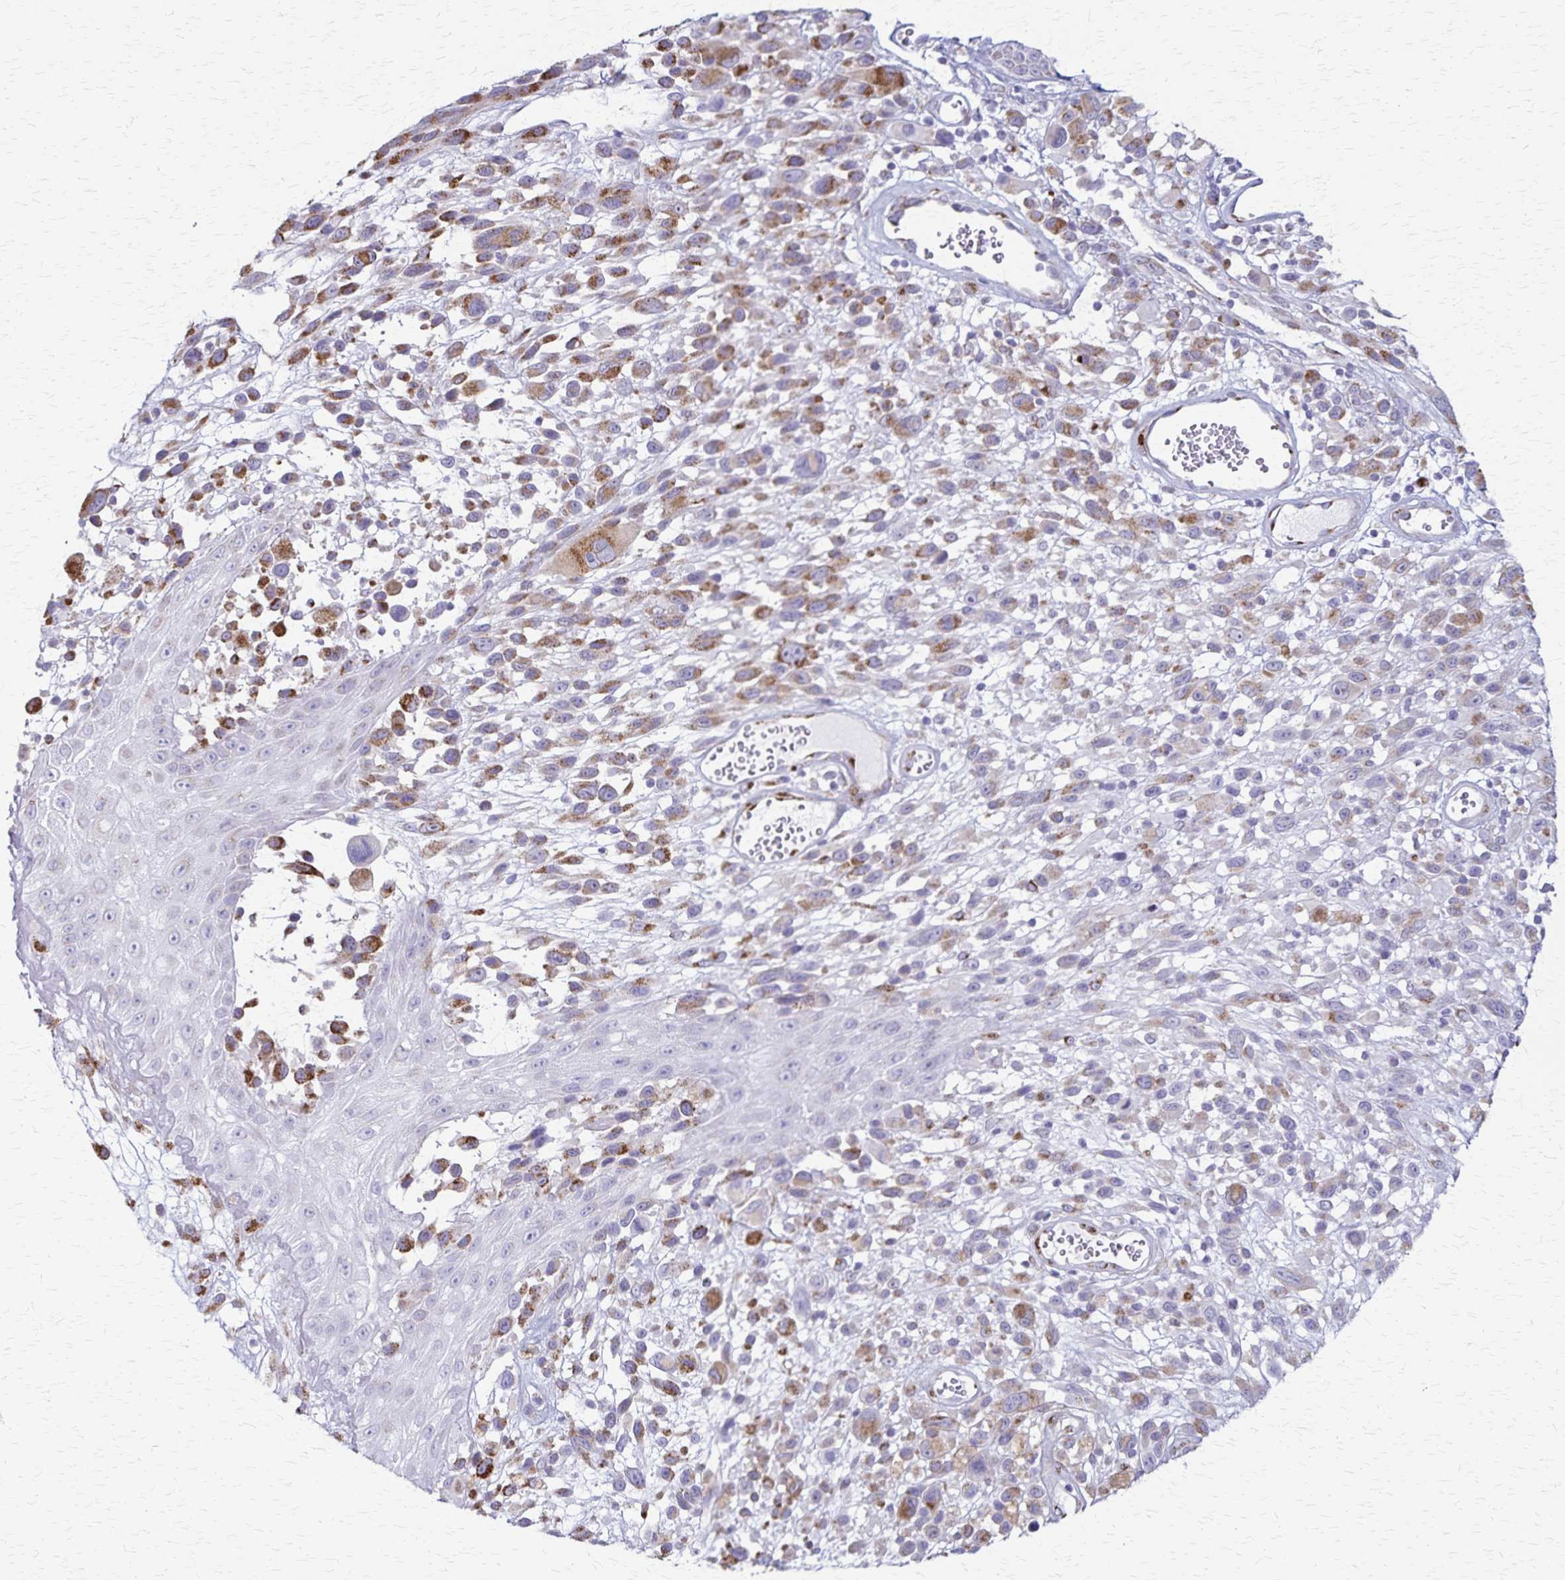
{"staining": {"intensity": "moderate", "quantity": "25%-75%", "location": "cytoplasmic/membranous"}, "tissue": "melanoma", "cell_type": "Tumor cells", "image_type": "cancer", "snomed": [{"axis": "morphology", "description": "Malignant melanoma, NOS"}, {"axis": "topography", "description": "Skin"}], "caption": "Protein expression analysis of malignant melanoma exhibits moderate cytoplasmic/membranous staining in approximately 25%-75% of tumor cells. (Stains: DAB in brown, nuclei in blue, Microscopy: brightfield microscopy at high magnification).", "gene": "MCFD2", "patient": {"sex": "male", "age": 68}}